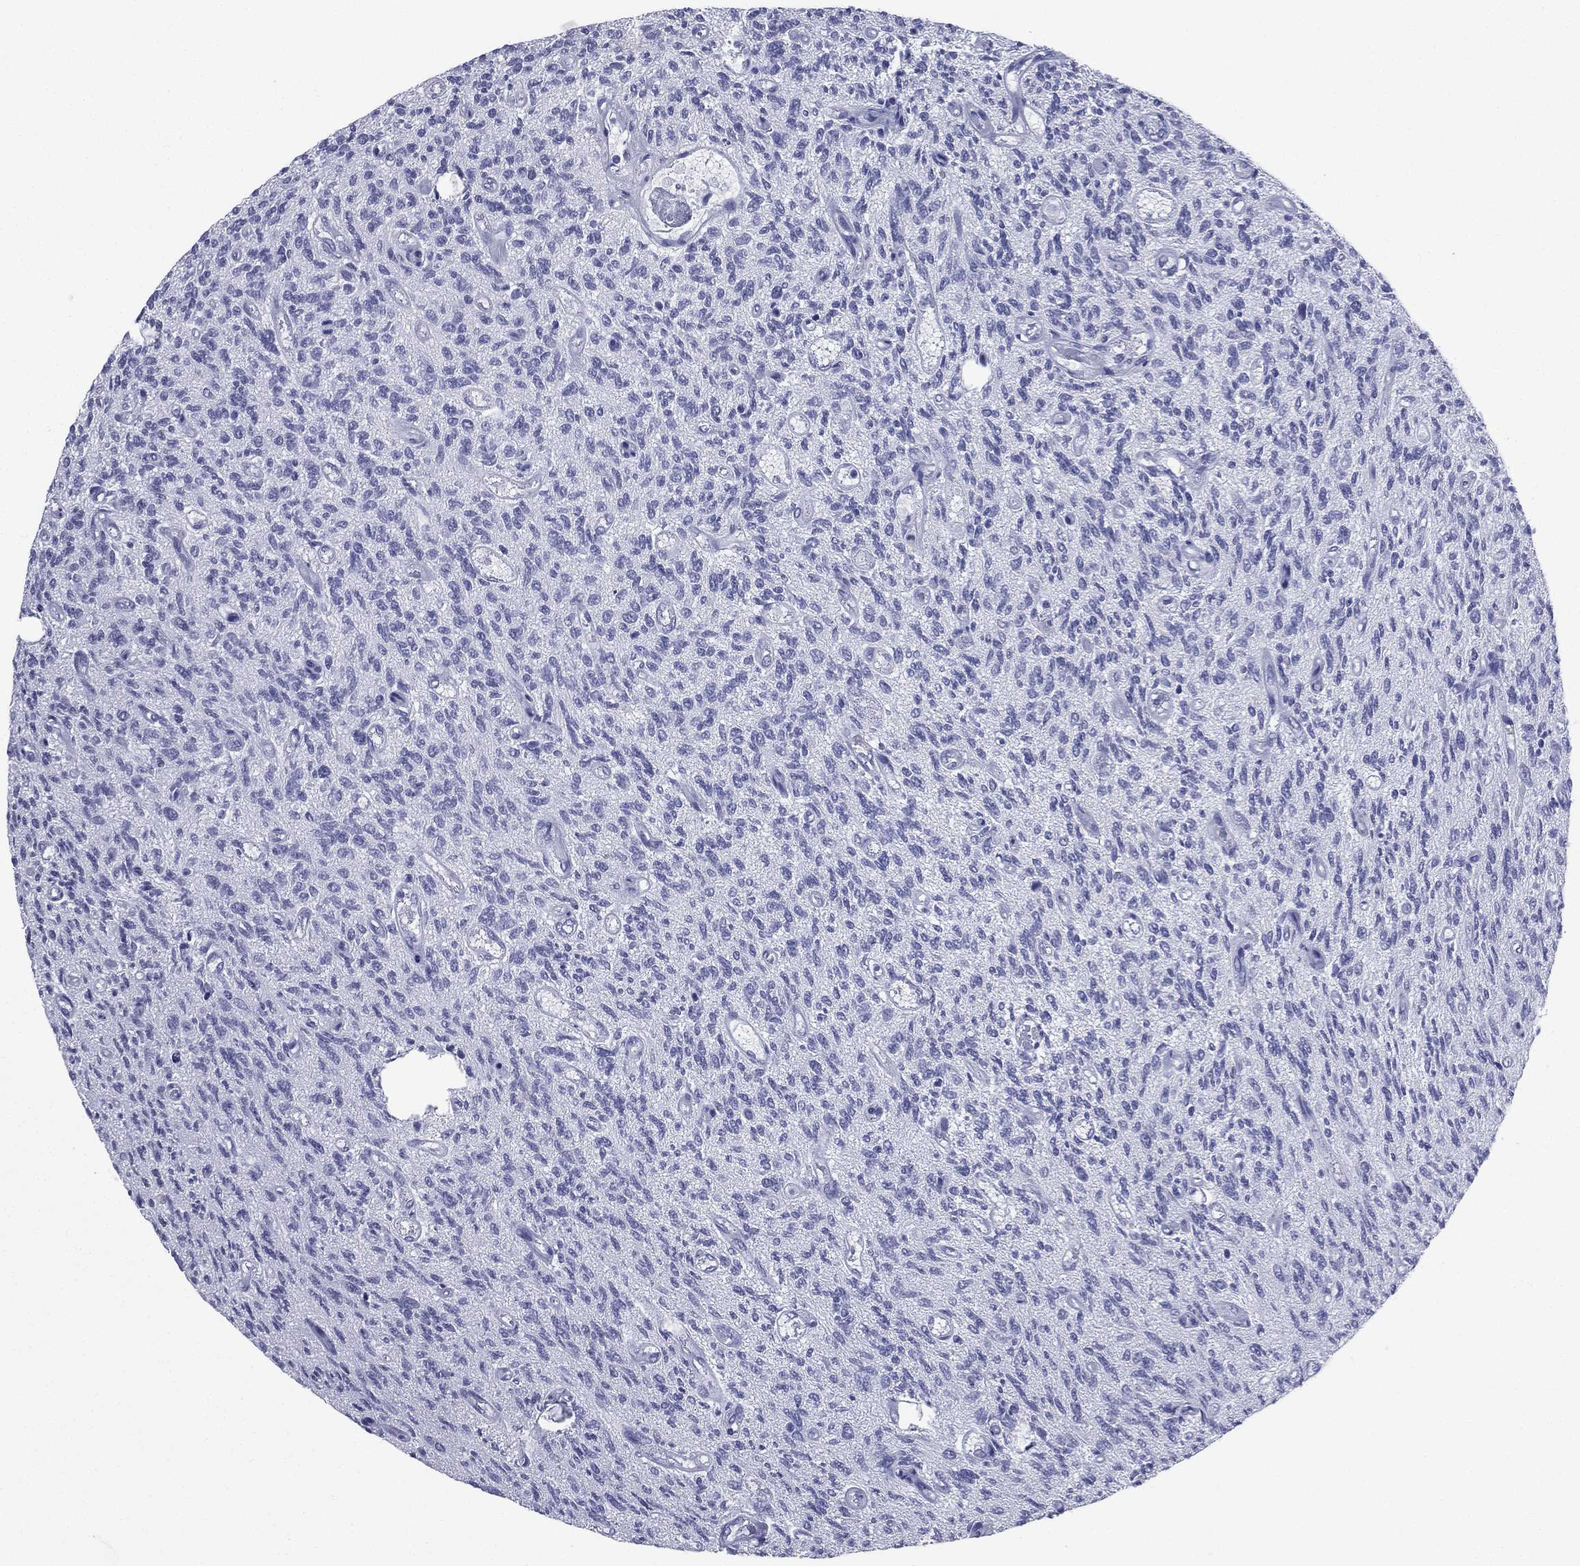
{"staining": {"intensity": "negative", "quantity": "none", "location": "none"}, "tissue": "glioma", "cell_type": "Tumor cells", "image_type": "cancer", "snomed": [{"axis": "morphology", "description": "Glioma, malignant, High grade"}, {"axis": "topography", "description": "Brain"}], "caption": "IHC micrograph of malignant glioma (high-grade) stained for a protein (brown), which reveals no staining in tumor cells.", "gene": "FCER2", "patient": {"sex": "male", "age": 64}}